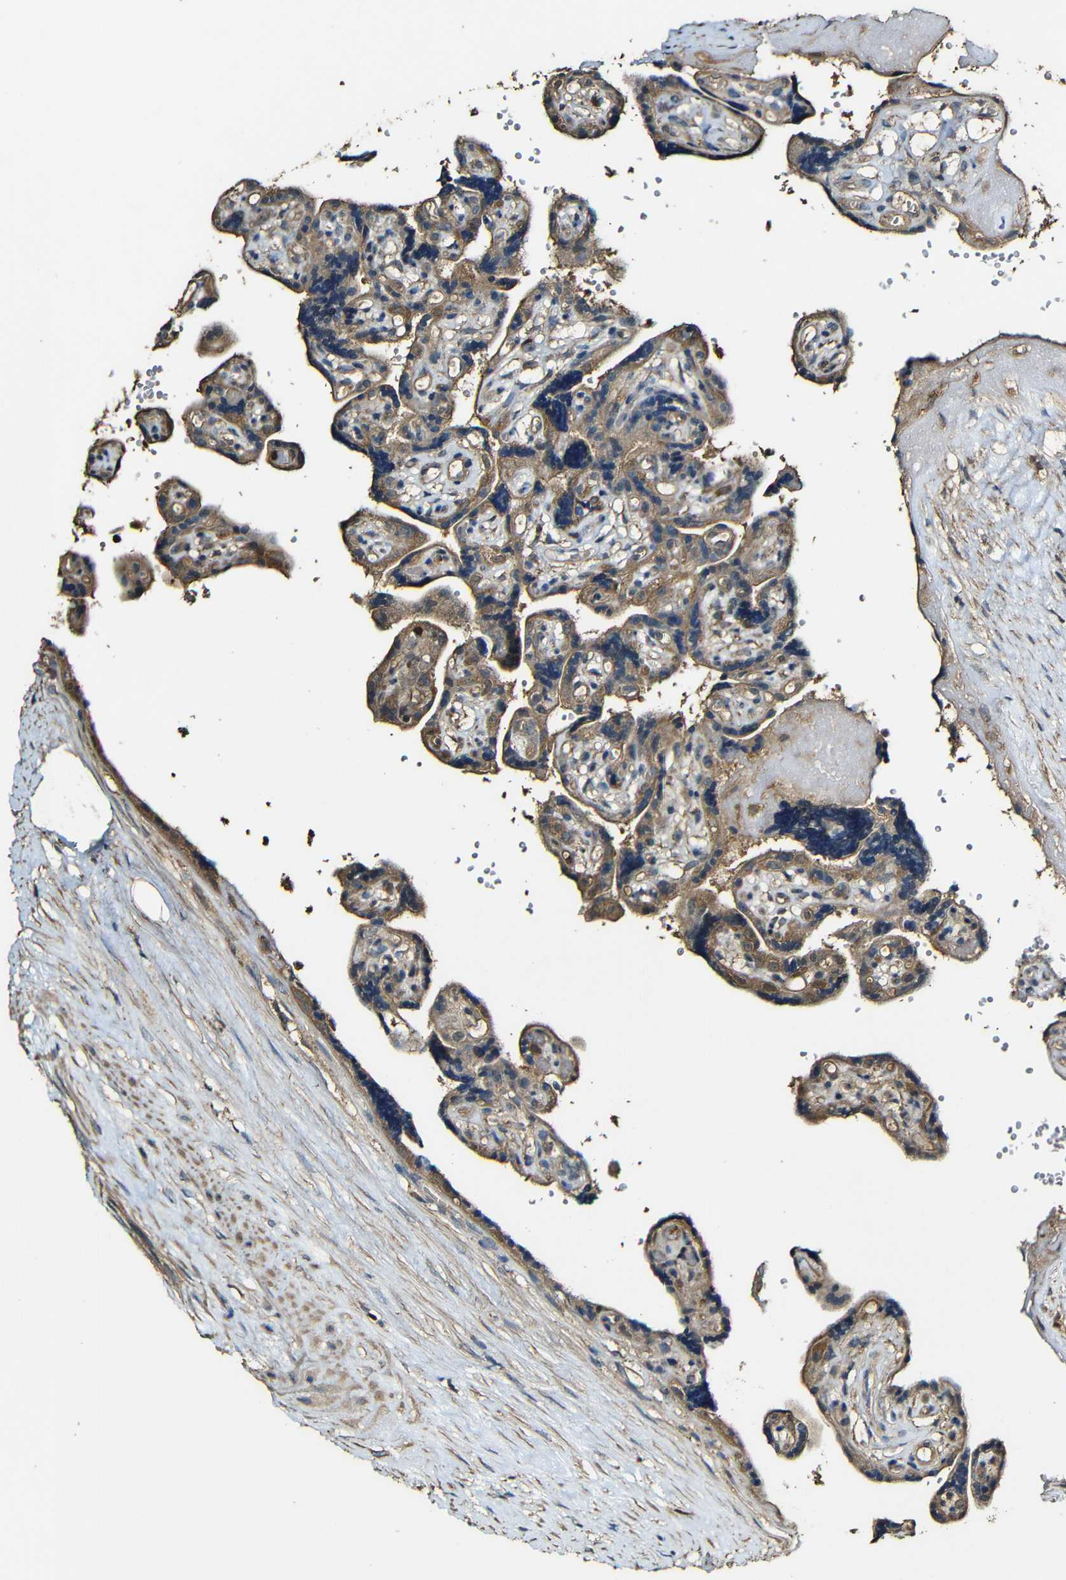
{"staining": {"intensity": "moderate", "quantity": ">75%", "location": "cytoplasmic/membranous"}, "tissue": "placenta", "cell_type": "Decidual cells", "image_type": "normal", "snomed": [{"axis": "morphology", "description": "Normal tissue, NOS"}, {"axis": "topography", "description": "Placenta"}], "caption": "The image exhibits immunohistochemical staining of normal placenta. There is moderate cytoplasmic/membranous staining is appreciated in approximately >75% of decidual cells. The protein is shown in brown color, while the nuclei are stained blue.", "gene": "CASP8", "patient": {"sex": "female", "age": 30}}